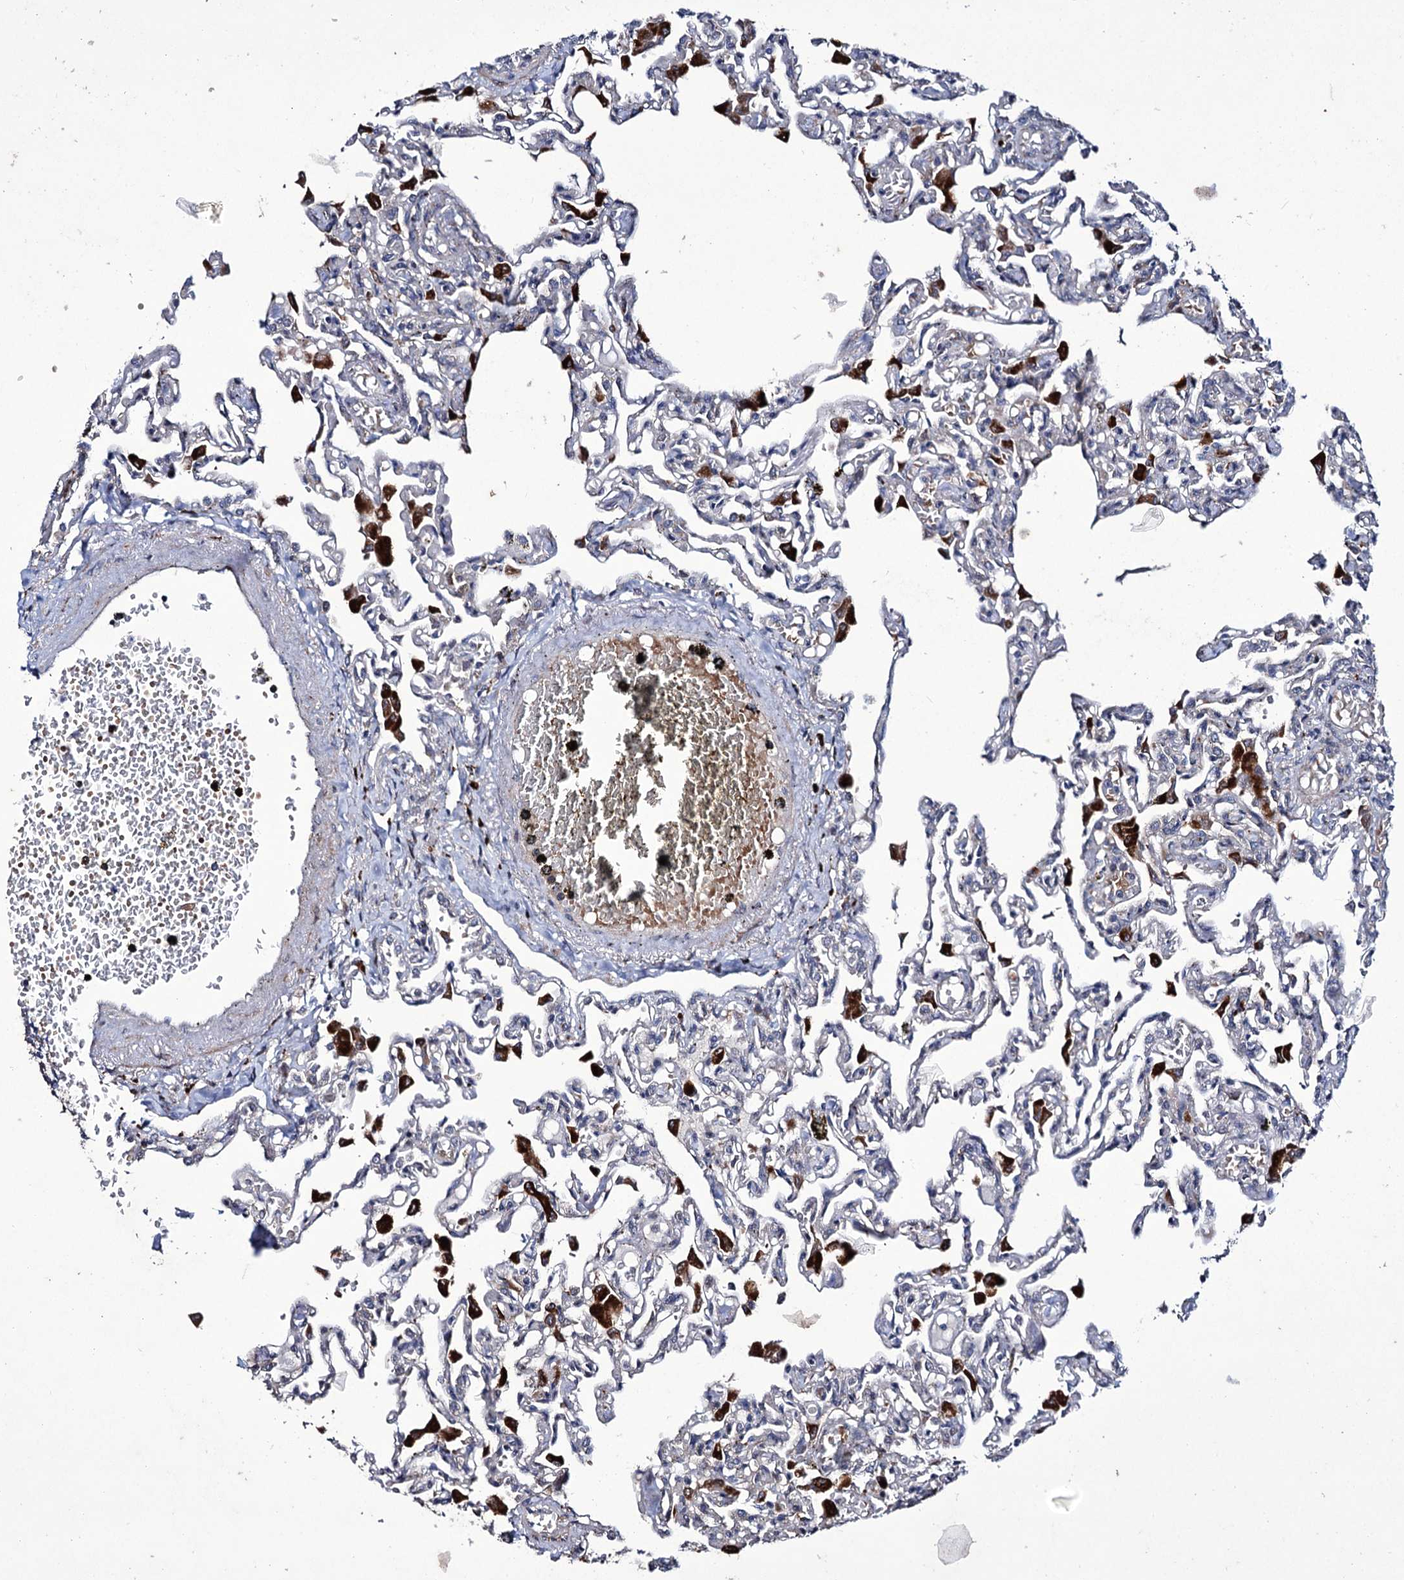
{"staining": {"intensity": "weak", "quantity": "<25%", "location": "cytoplasmic/membranous"}, "tissue": "lung", "cell_type": "Alveolar cells", "image_type": "normal", "snomed": [{"axis": "morphology", "description": "Normal tissue, NOS"}, {"axis": "topography", "description": "Bronchus"}, {"axis": "topography", "description": "Lung"}], "caption": "Immunohistochemistry (IHC) of unremarkable lung displays no staining in alveolar cells.", "gene": "TUBGCP5", "patient": {"sex": "female", "age": 49}}